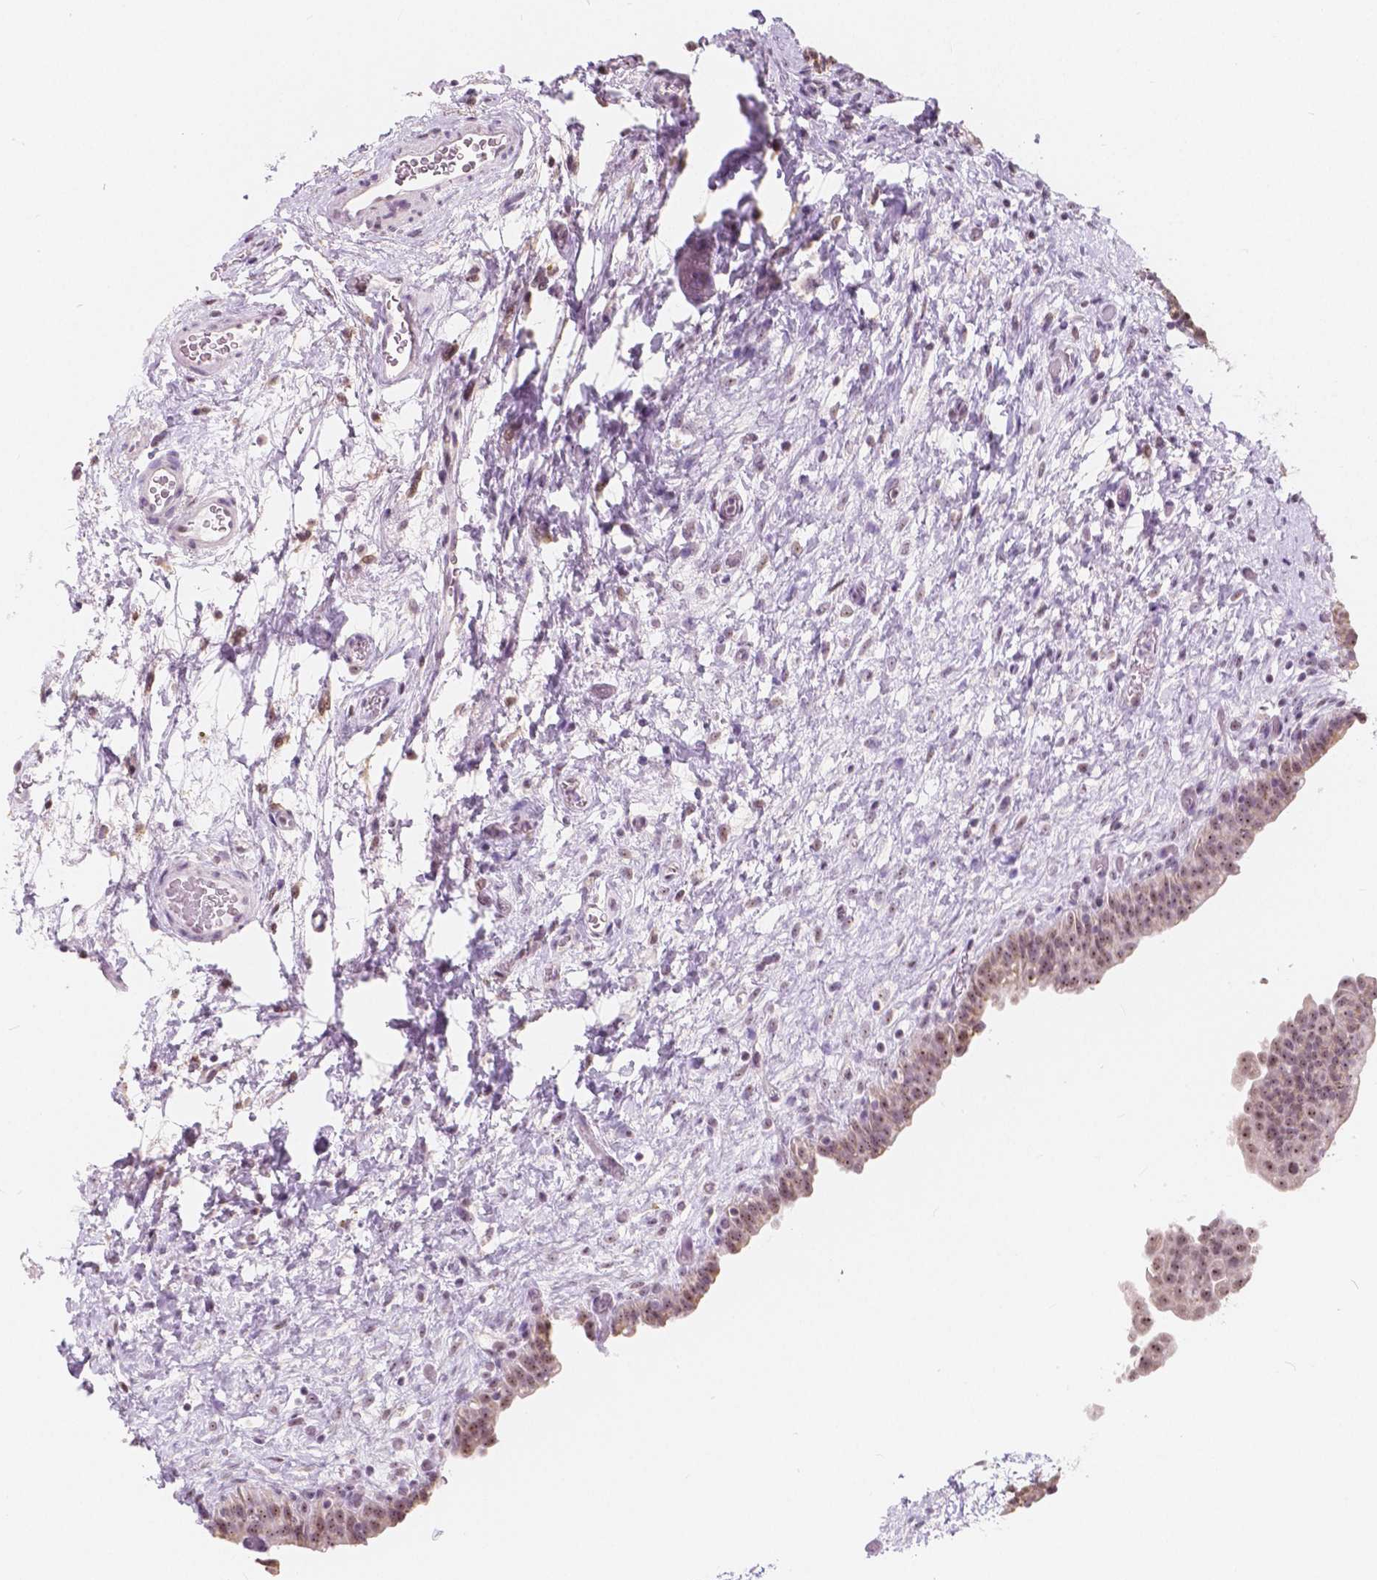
{"staining": {"intensity": "weak", "quantity": "25%-75%", "location": "nuclear"}, "tissue": "urinary bladder", "cell_type": "Urothelial cells", "image_type": "normal", "snomed": [{"axis": "morphology", "description": "Normal tissue, NOS"}, {"axis": "topography", "description": "Urinary bladder"}], "caption": "Brown immunohistochemical staining in benign human urinary bladder displays weak nuclear expression in about 25%-75% of urothelial cells. Ihc stains the protein in brown and the nuclei are stained blue.", "gene": "NOLC1", "patient": {"sex": "male", "age": 69}}